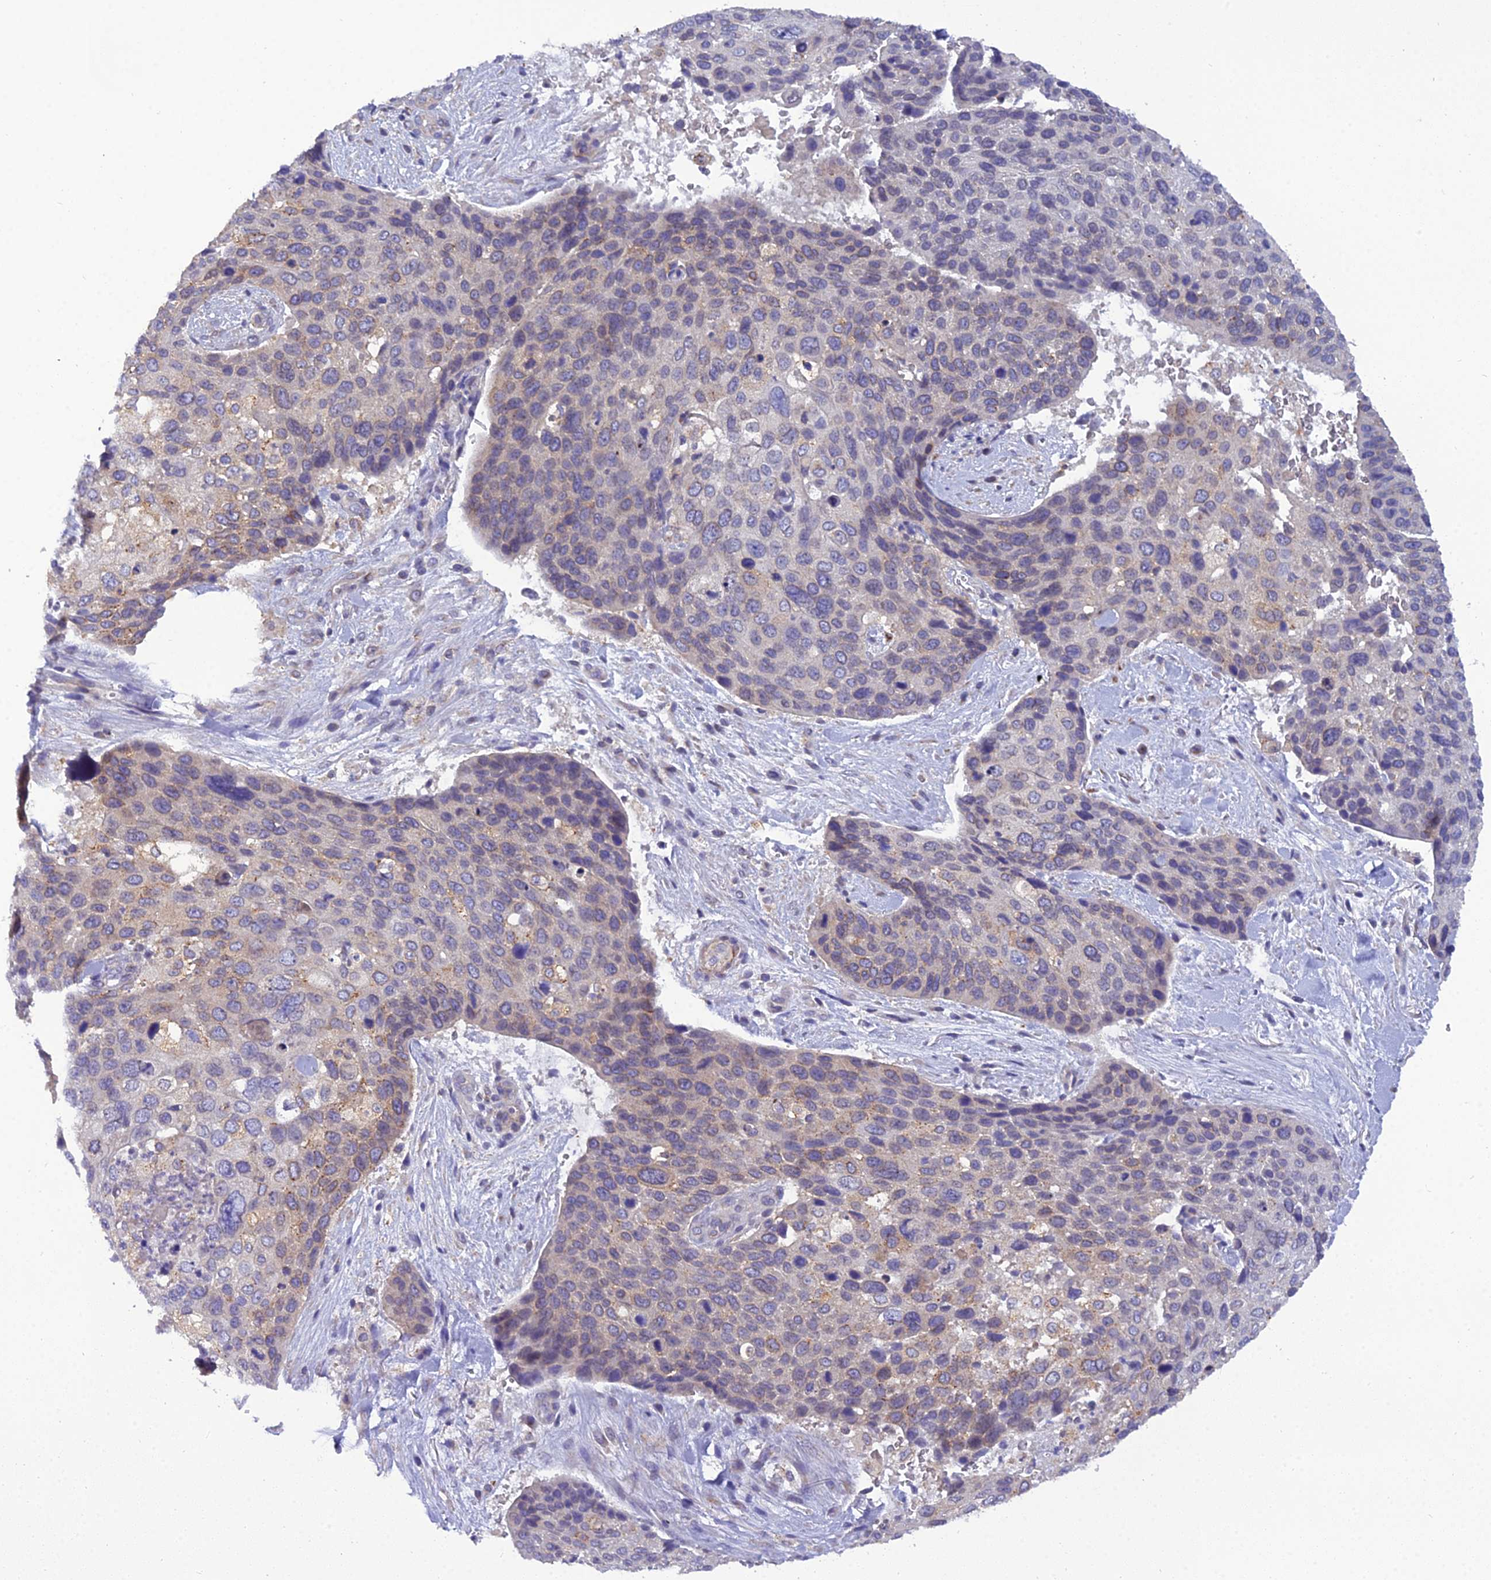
{"staining": {"intensity": "weak", "quantity": "25%-75%", "location": "cytoplasmic/membranous"}, "tissue": "skin cancer", "cell_type": "Tumor cells", "image_type": "cancer", "snomed": [{"axis": "morphology", "description": "Basal cell carcinoma"}, {"axis": "topography", "description": "Skin"}], "caption": "Weak cytoplasmic/membranous protein expression is seen in about 25%-75% of tumor cells in skin cancer (basal cell carcinoma).", "gene": "GOLPH3", "patient": {"sex": "female", "age": 74}}